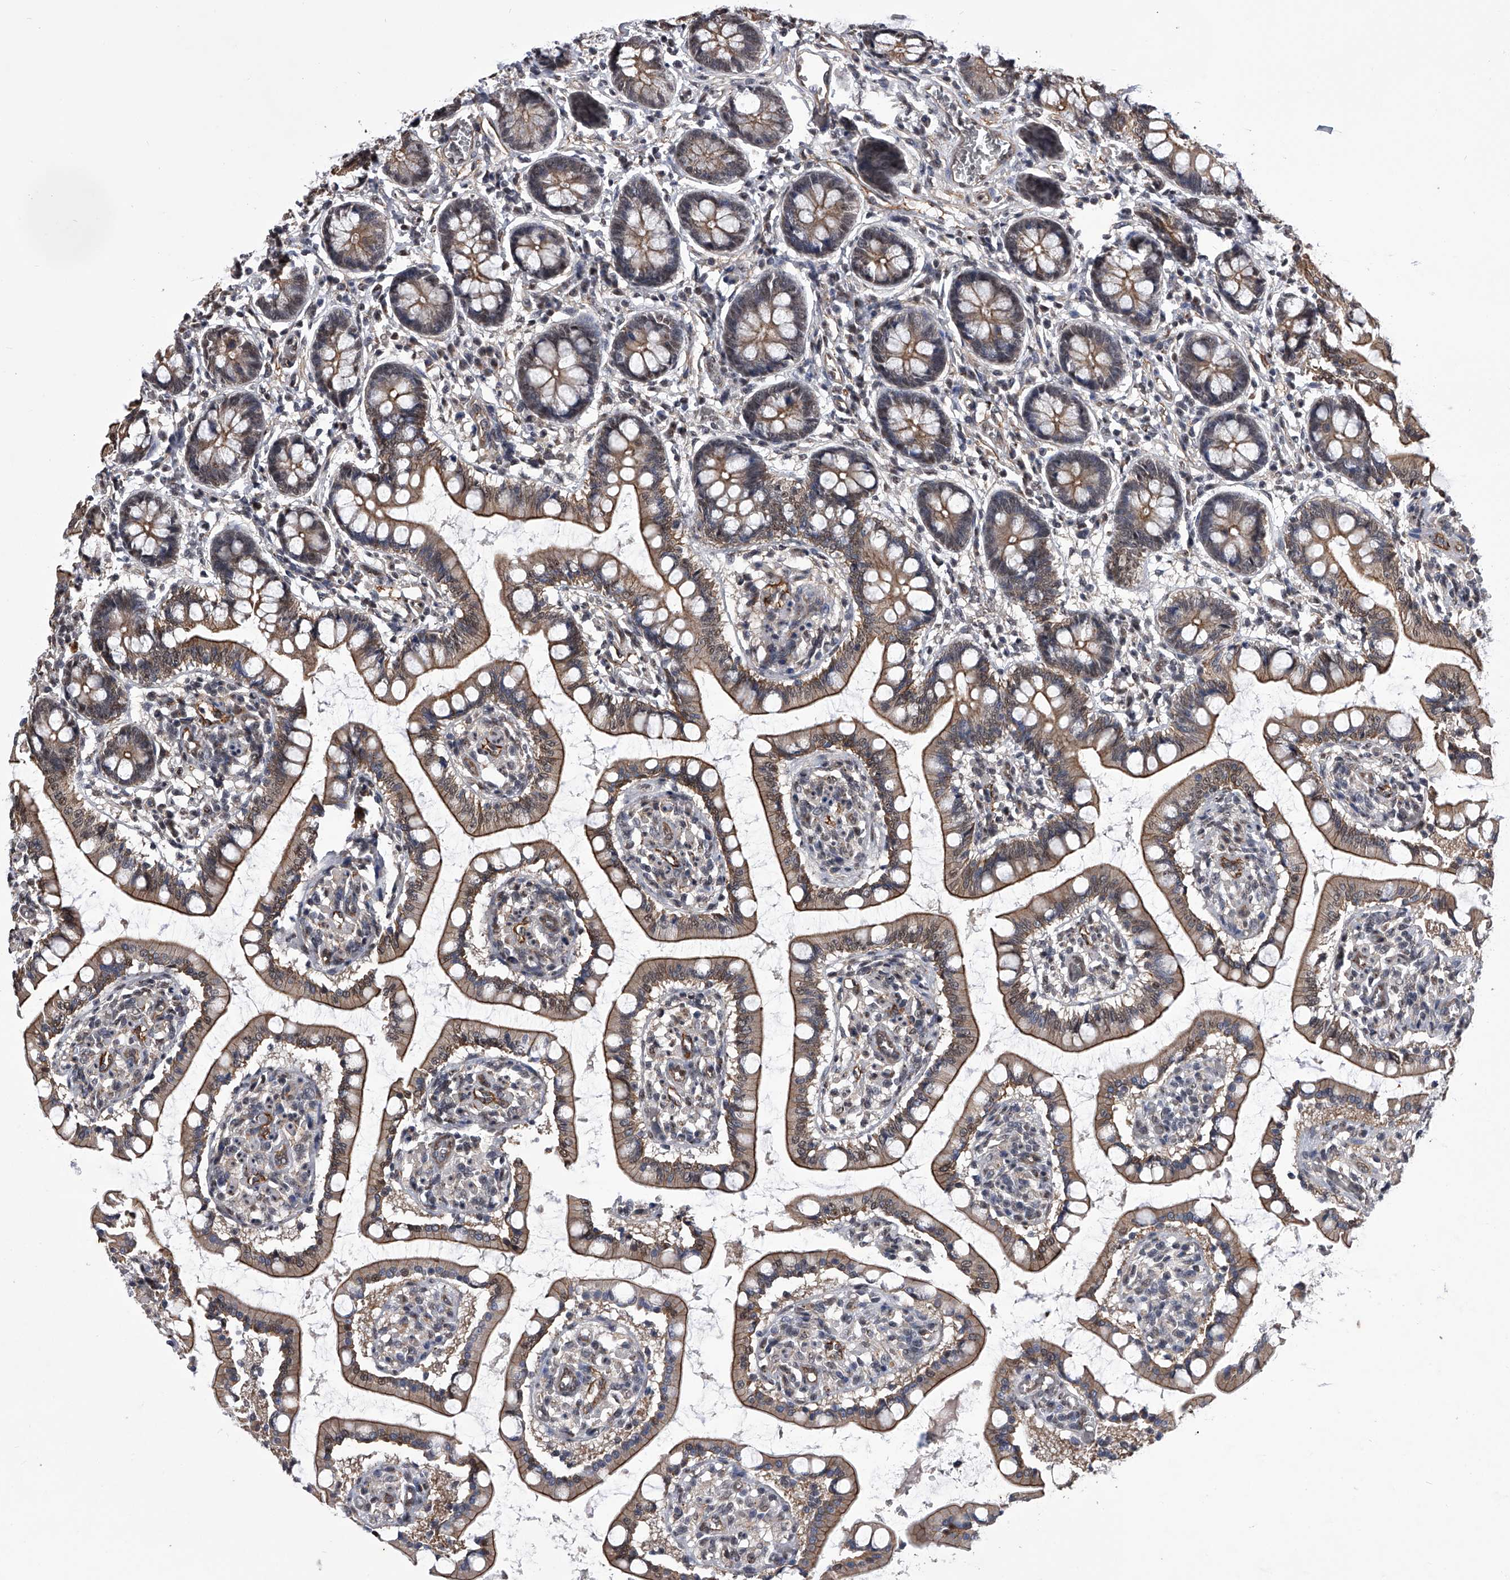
{"staining": {"intensity": "moderate", "quantity": ">75%", "location": "cytoplasmic/membranous"}, "tissue": "small intestine", "cell_type": "Glandular cells", "image_type": "normal", "snomed": [{"axis": "morphology", "description": "Normal tissue, NOS"}, {"axis": "topography", "description": "Small intestine"}], "caption": "Immunohistochemistry (IHC) staining of benign small intestine, which shows medium levels of moderate cytoplasmic/membranous expression in approximately >75% of glandular cells indicating moderate cytoplasmic/membranous protein positivity. The staining was performed using DAB (3,3'-diaminobenzidine) (brown) for protein detection and nuclei were counterstained in hematoxylin (blue).", "gene": "ZNF76", "patient": {"sex": "male", "age": 52}}